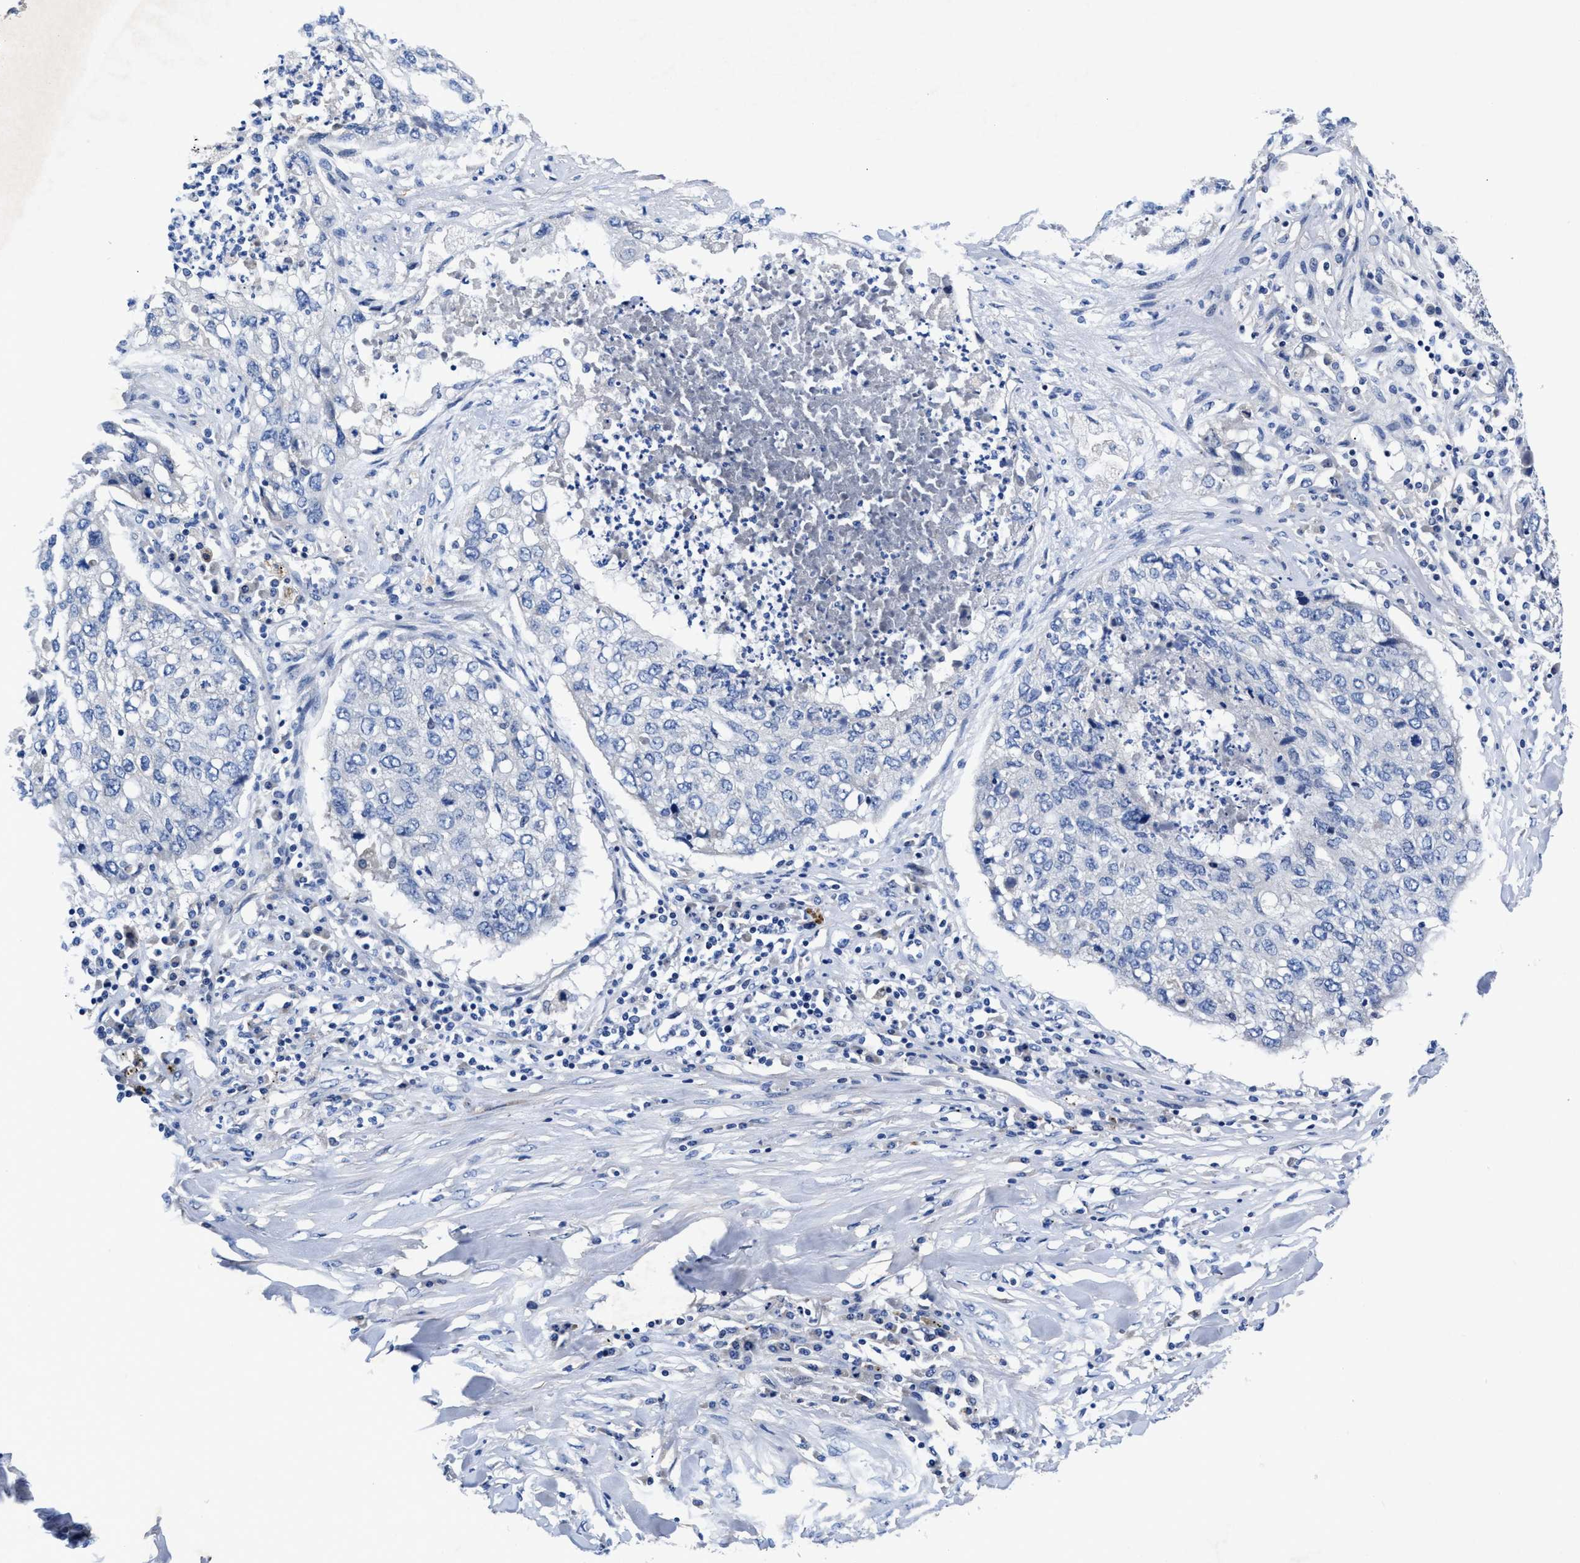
{"staining": {"intensity": "negative", "quantity": "none", "location": "none"}, "tissue": "lung cancer", "cell_type": "Tumor cells", "image_type": "cancer", "snomed": [{"axis": "morphology", "description": "Squamous cell carcinoma, NOS"}, {"axis": "topography", "description": "Lung"}], "caption": "The photomicrograph exhibits no staining of tumor cells in squamous cell carcinoma (lung).", "gene": "DHRS13", "patient": {"sex": "female", "age": 63}}